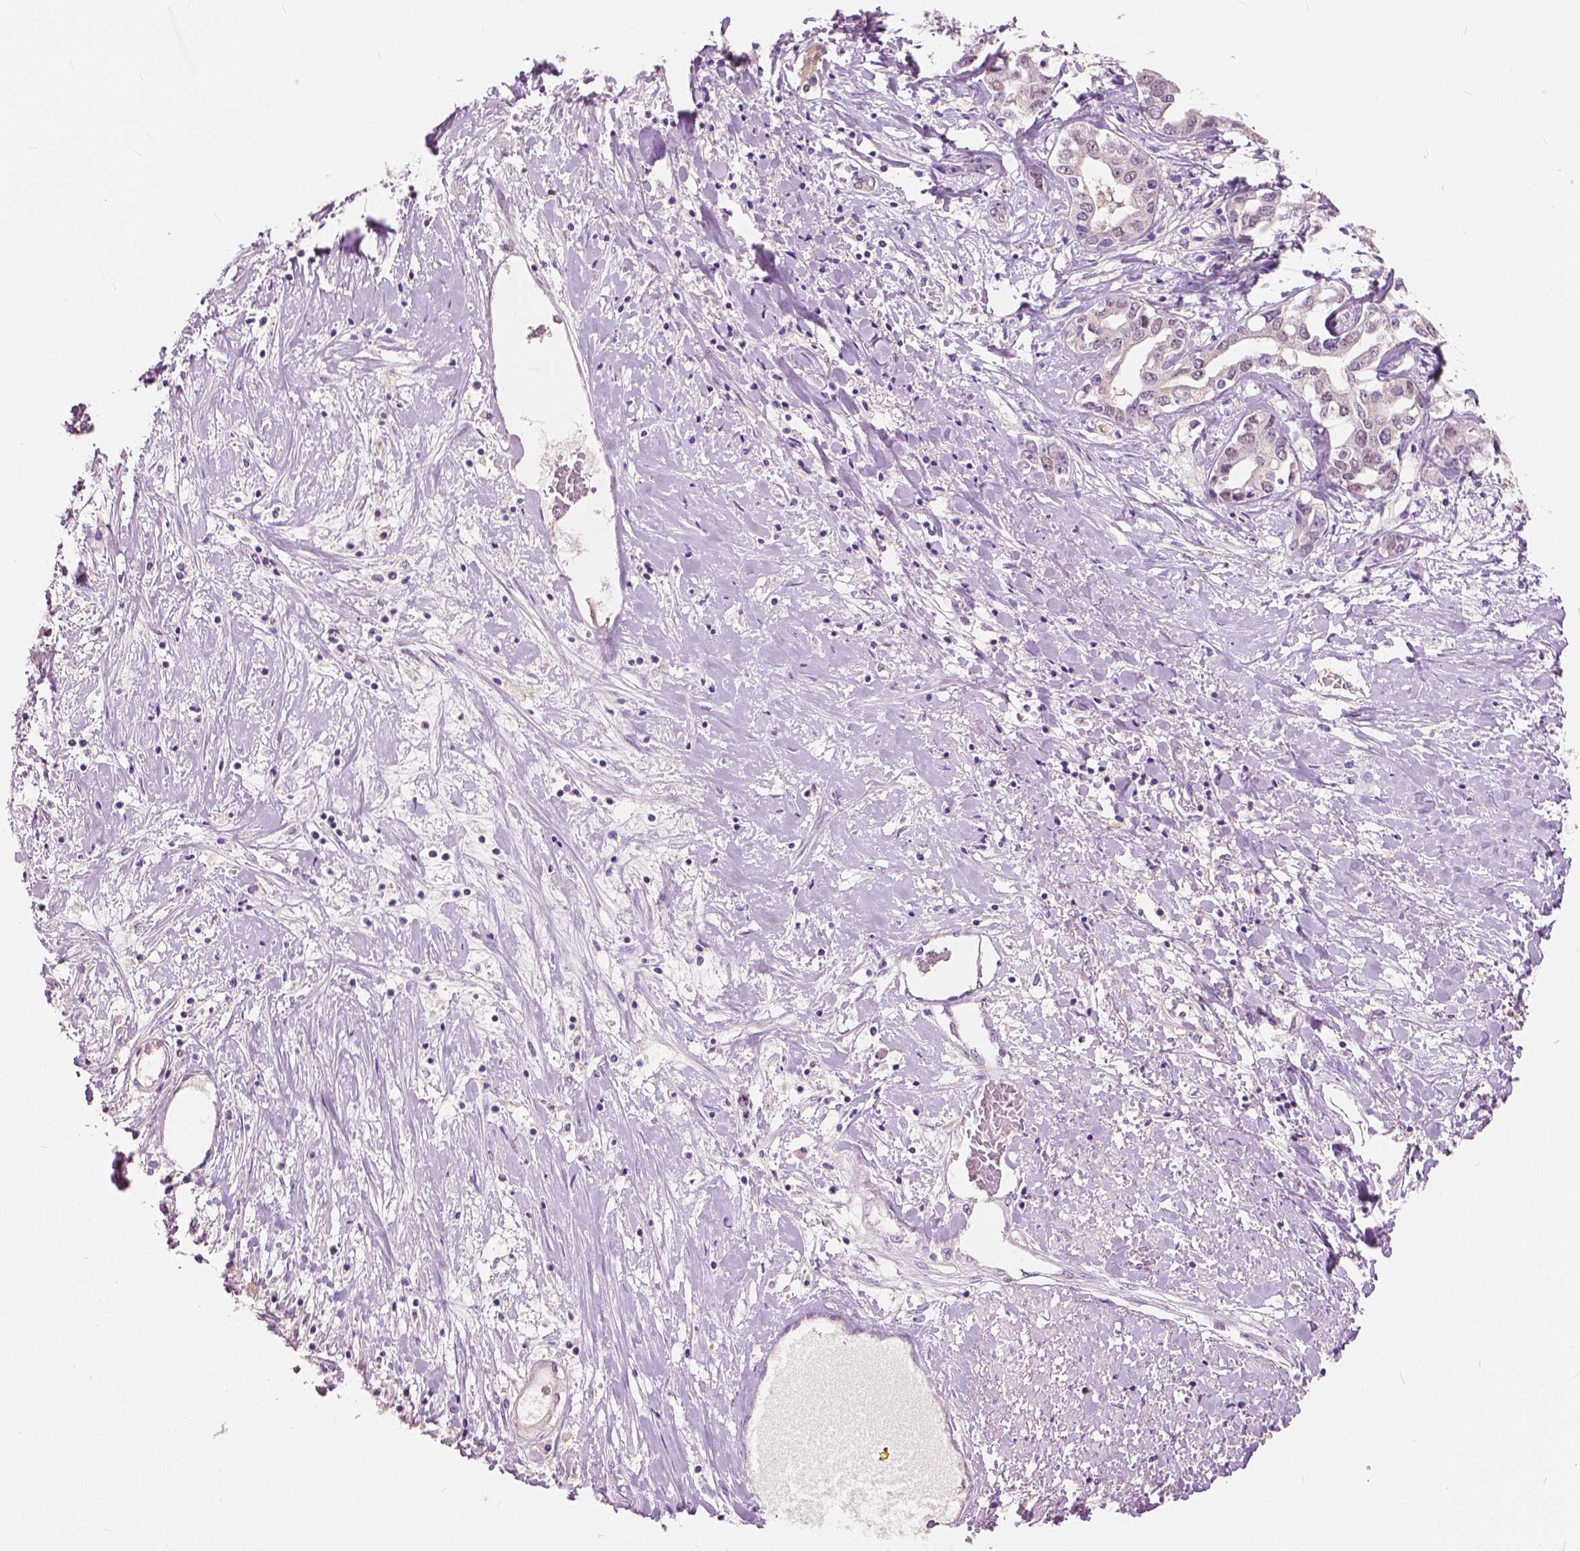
{"staining": {"intensity": "weak", "quantity": "<25%", "location": "nuclear"}, "tissue": "liver cancer", "cell_type": "Tumor cells", "image_type": "cancer", "snomed": [{"axis": "morphology", "description": "Cholangiocarcinoma"}, {"axis": "topography", "description": "Liver"}], "caption": "Tumor cells show no significant protein staining in liver cancer.", "gene": "TKFC", "patient": {"sex": "male", "age": 59}}